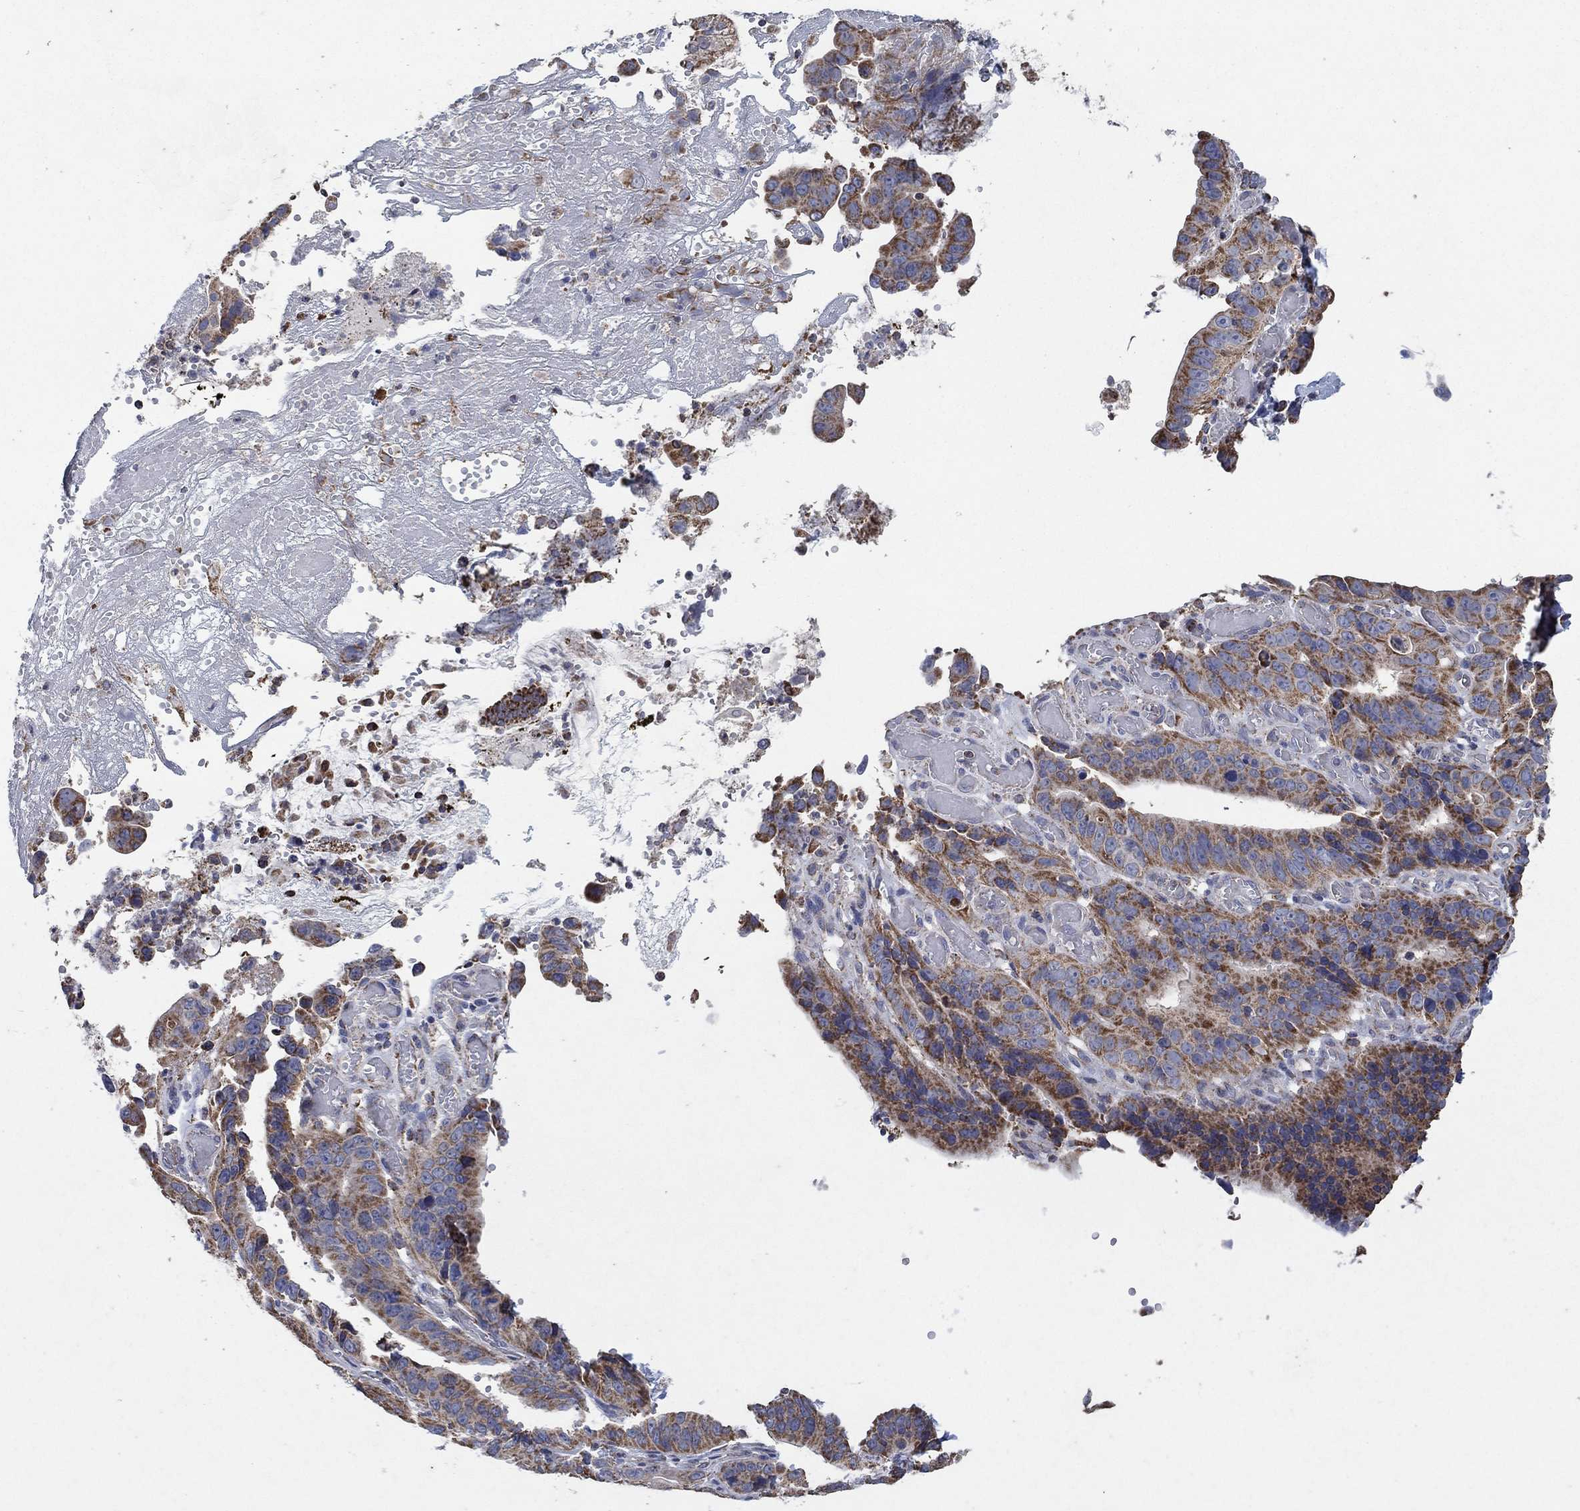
{"staining": {"intensity": "moderate", "quantity": "25%-75%", "location": "cytoplasmic/membranous"}, "tissue": "stomach cancer", "cell_type": "Tumor cells", "image_type": "cancer", "snomed": [{"axis": "morphology", "description": "Adenocarcinoma, NOS"}, {"axis": "topography", "description": "Stomach"}], "caption": "IHC staining of stomach cancer, which demonstrates medium levels of moderate cytoplasmic/membranous positivity in about 25%-75% of tumor cells indicating moderate cytoplasmic/membranous protein staining. The staining was performed using DAB (brown) for protein detection and nuclei were counterstained in hematoxylin (blue).", "gene": "C9orf85", "patient": {"sex": "male", "age": 84}}